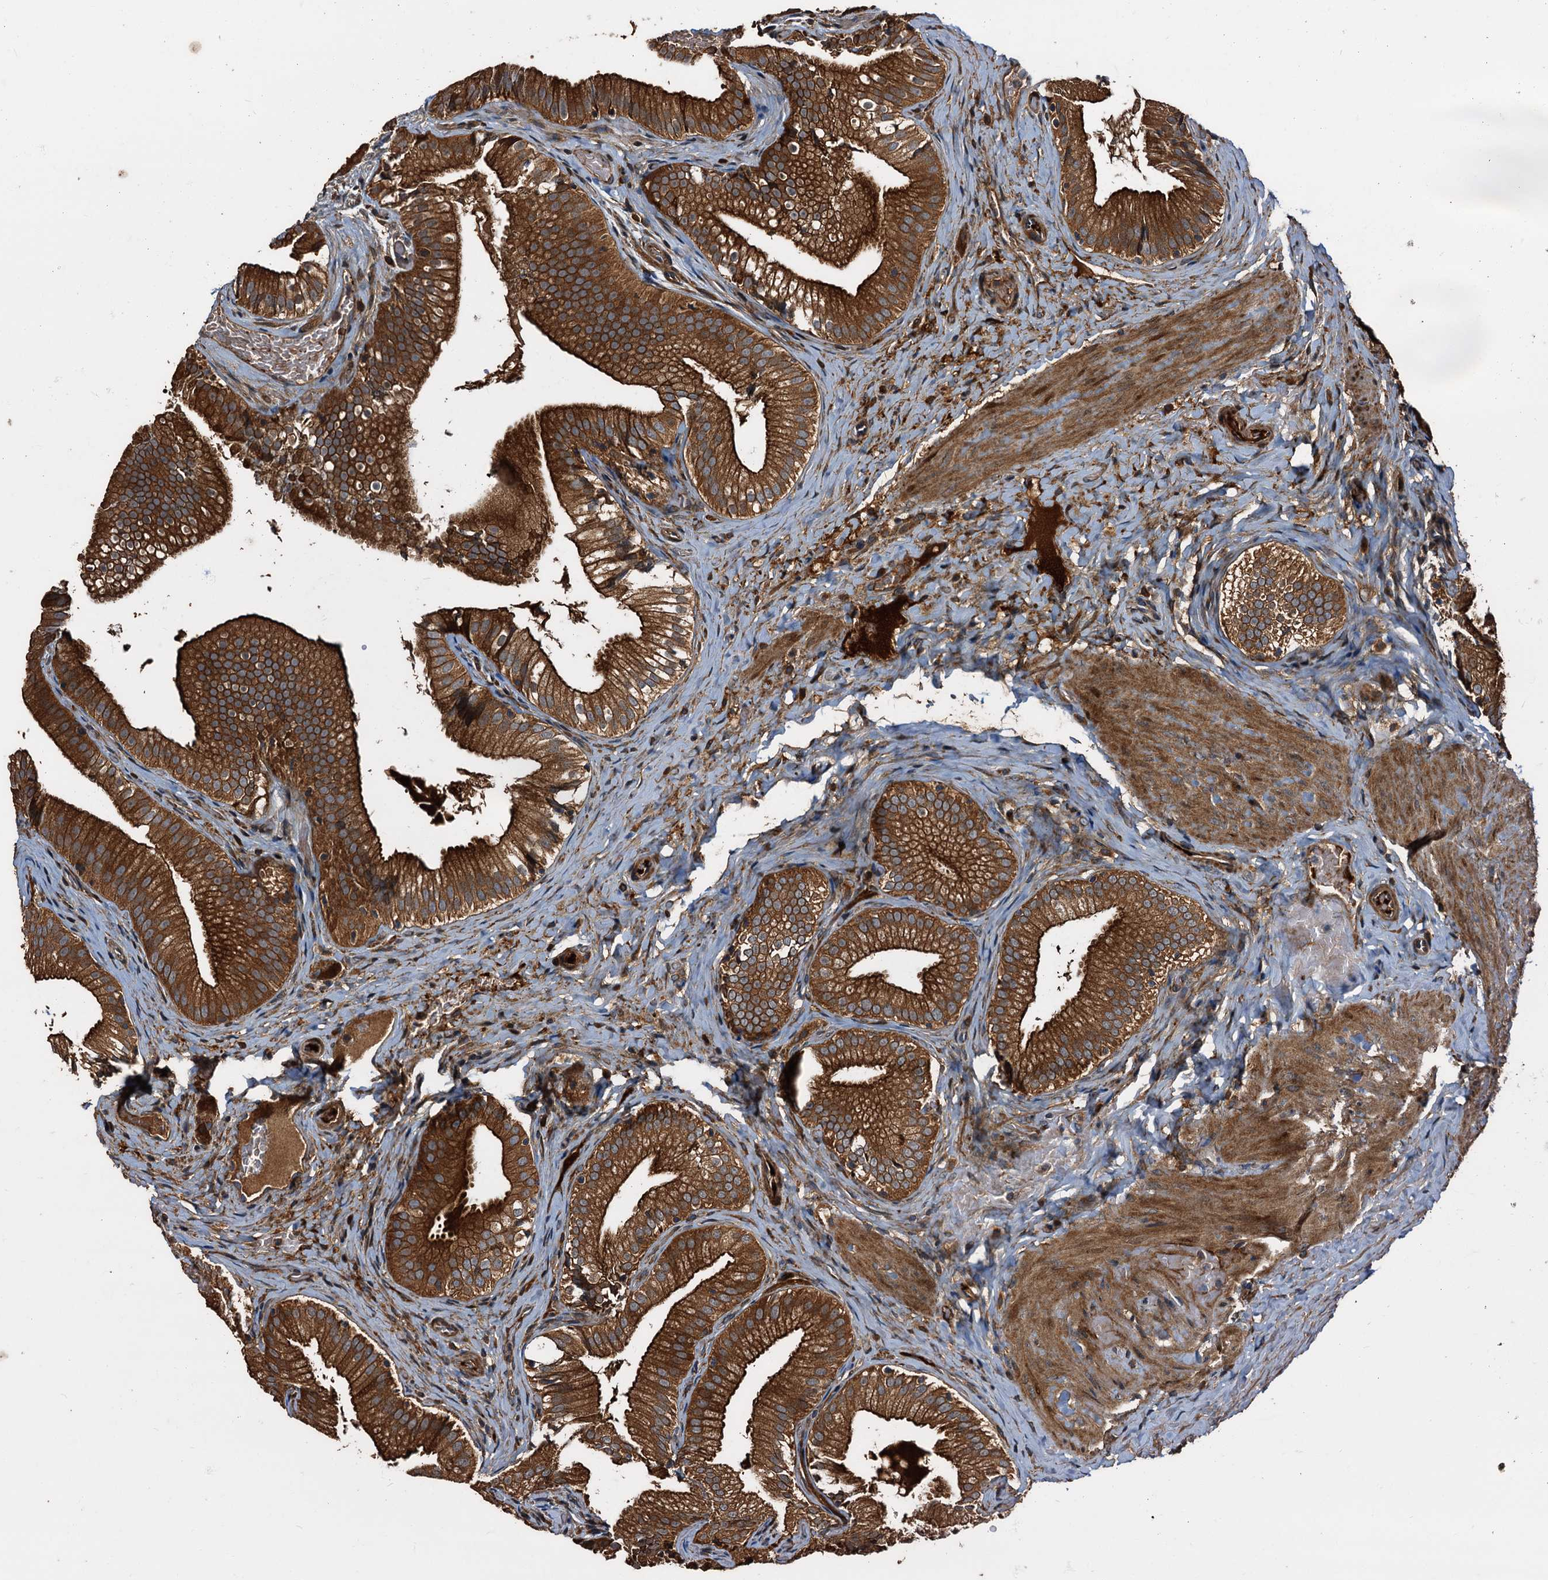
{"staining": {"intensity": "strong", "quantity": ">75%", "location": "cytoplasmic/membranous"}, "tissue": "gallbladder", "cell_type": "Glandular cells", "image_type": "normal", "snomed": [{"axis": "morphology", "description": "Normal tissue, NOS"}, {"axis": "topography", "description": "Gallbladder"}], "caption": "Immunohistochemistry histopathology image of unremarkable gallbladder stained for a protein (brown), which demonstrates high levels of strong cytoplasmic/membranous expression in approximately >75% of glandular cells.", "gene": "PEX5", "patient": {"sex": "female", "age": 30}}